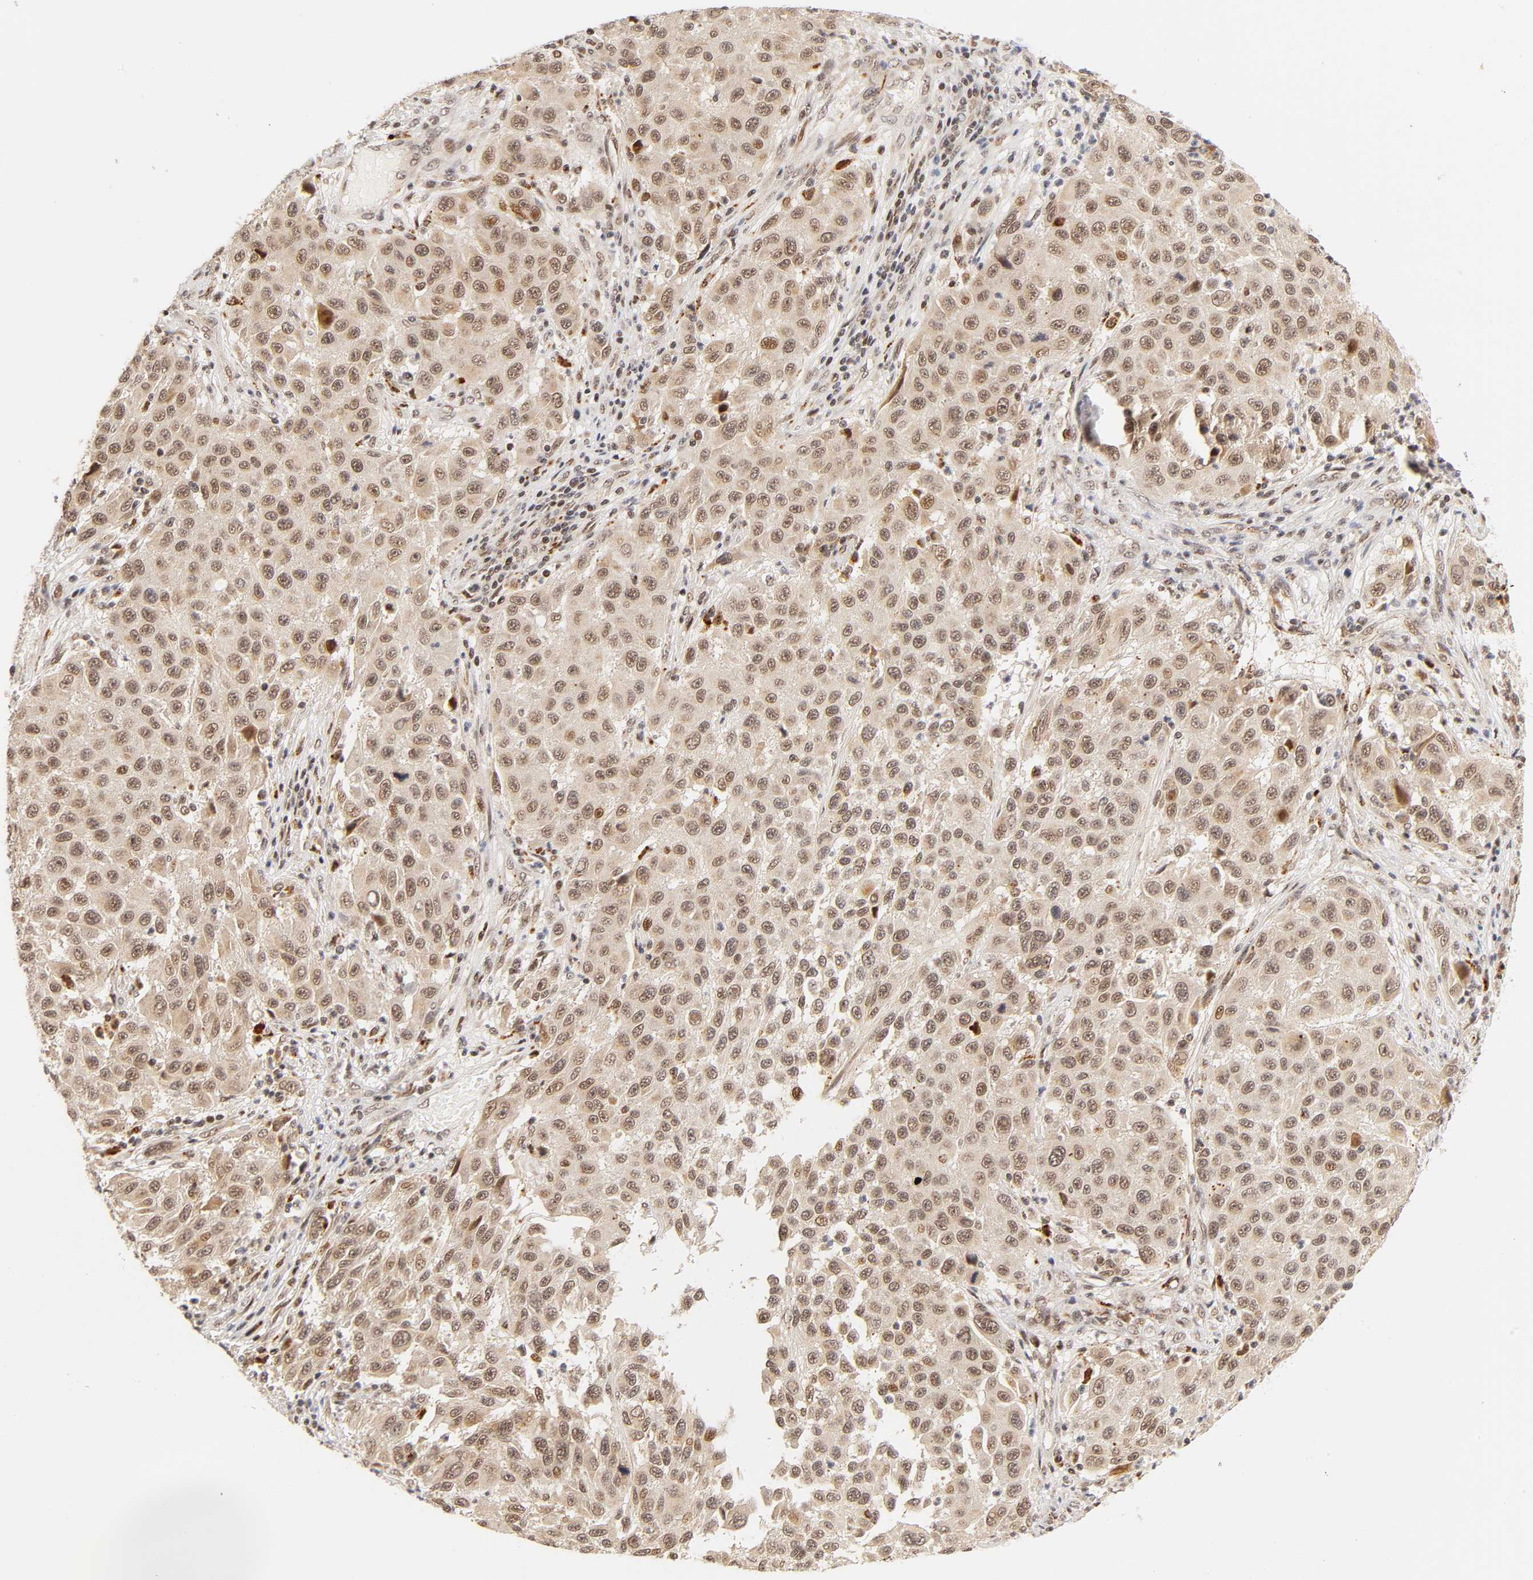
{"staining": {"intensity": "moderate", "quantity": ">75%", "location": "cytoplasmic/membranous,nuclear"}, "tissue": "melanoma", "cell_type": "Tumor cells", "image_type": "cancer", "snomed": [{"axis": "morphology", "description": "Malignant melanoma, Metastatic site"}, {"axis": "topography", "description": "Lymph node"}], "caption": "Immunohistochemical staining of melanoma shows medium levels of moderate cytoplasmic/membranous and nuclear protein staining in approximately >75% of tumor cells. (DAB (3,3'-diaminobenzidine) IHC, brown staining for protein, blue staining for nuclei).", "gene": "TAF10", "patient": {"sex": "male", "age": 61}}